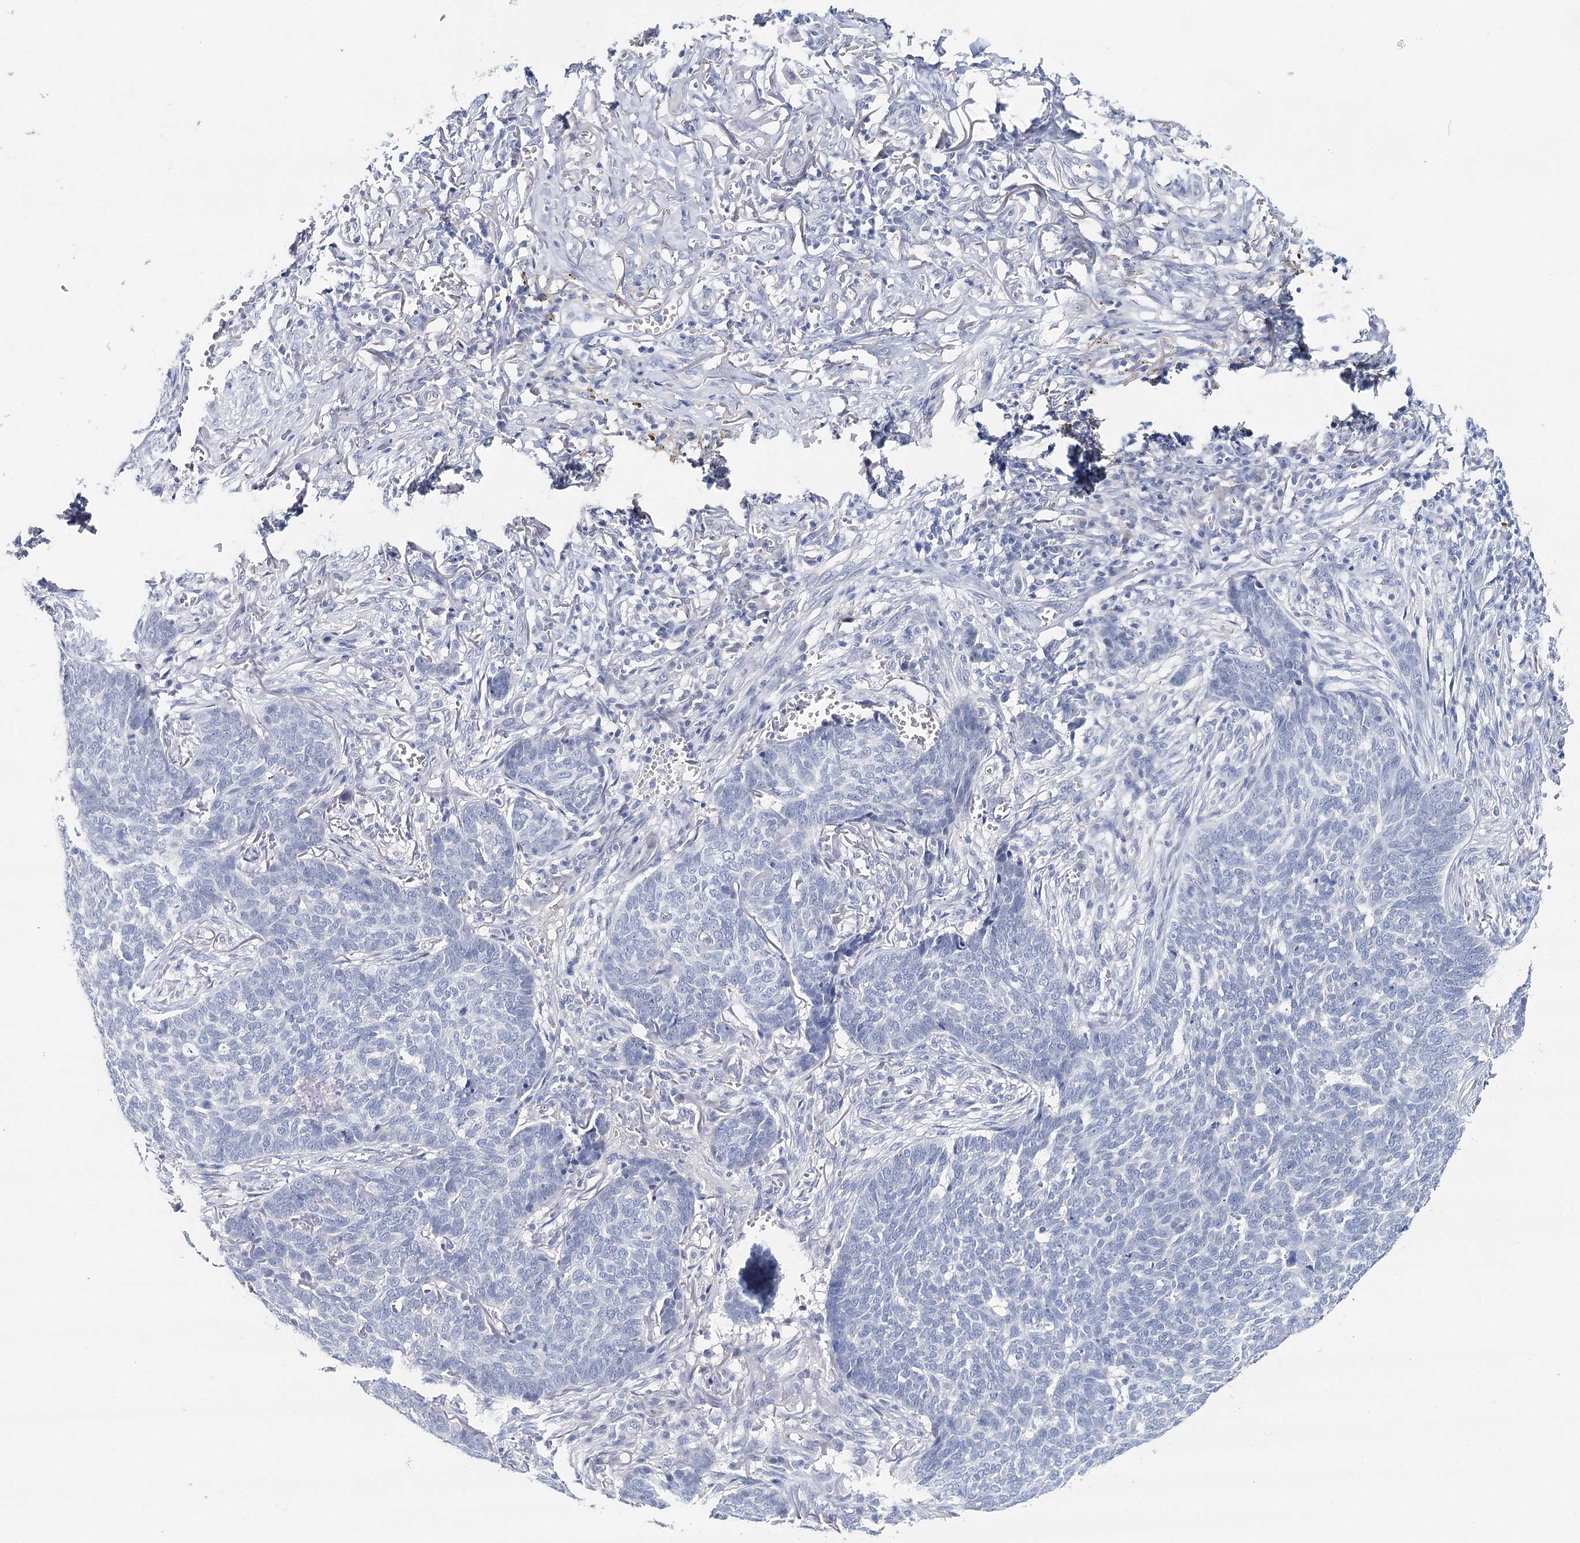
{"staining": {"intensity": "negative", "quantity": "none", "location": "none"}, "tissue": "skin cancer", "cell_type": "Tumor cells", "image_type": "cancer", "snomed": [{"axis": "morphology", "description": "Basal cell carcinoma"}, {"axis": "topography", "description": "Skin"}], "caption": "An image of human skin cancer (basal cell carcinoma) is negative for staining in tumor cells. (Brightfield microscopy of DAB immunohistochemistry at high magnification).", "gene": "HSPA4L", "patient": {"sex": "male", "age": 85}}